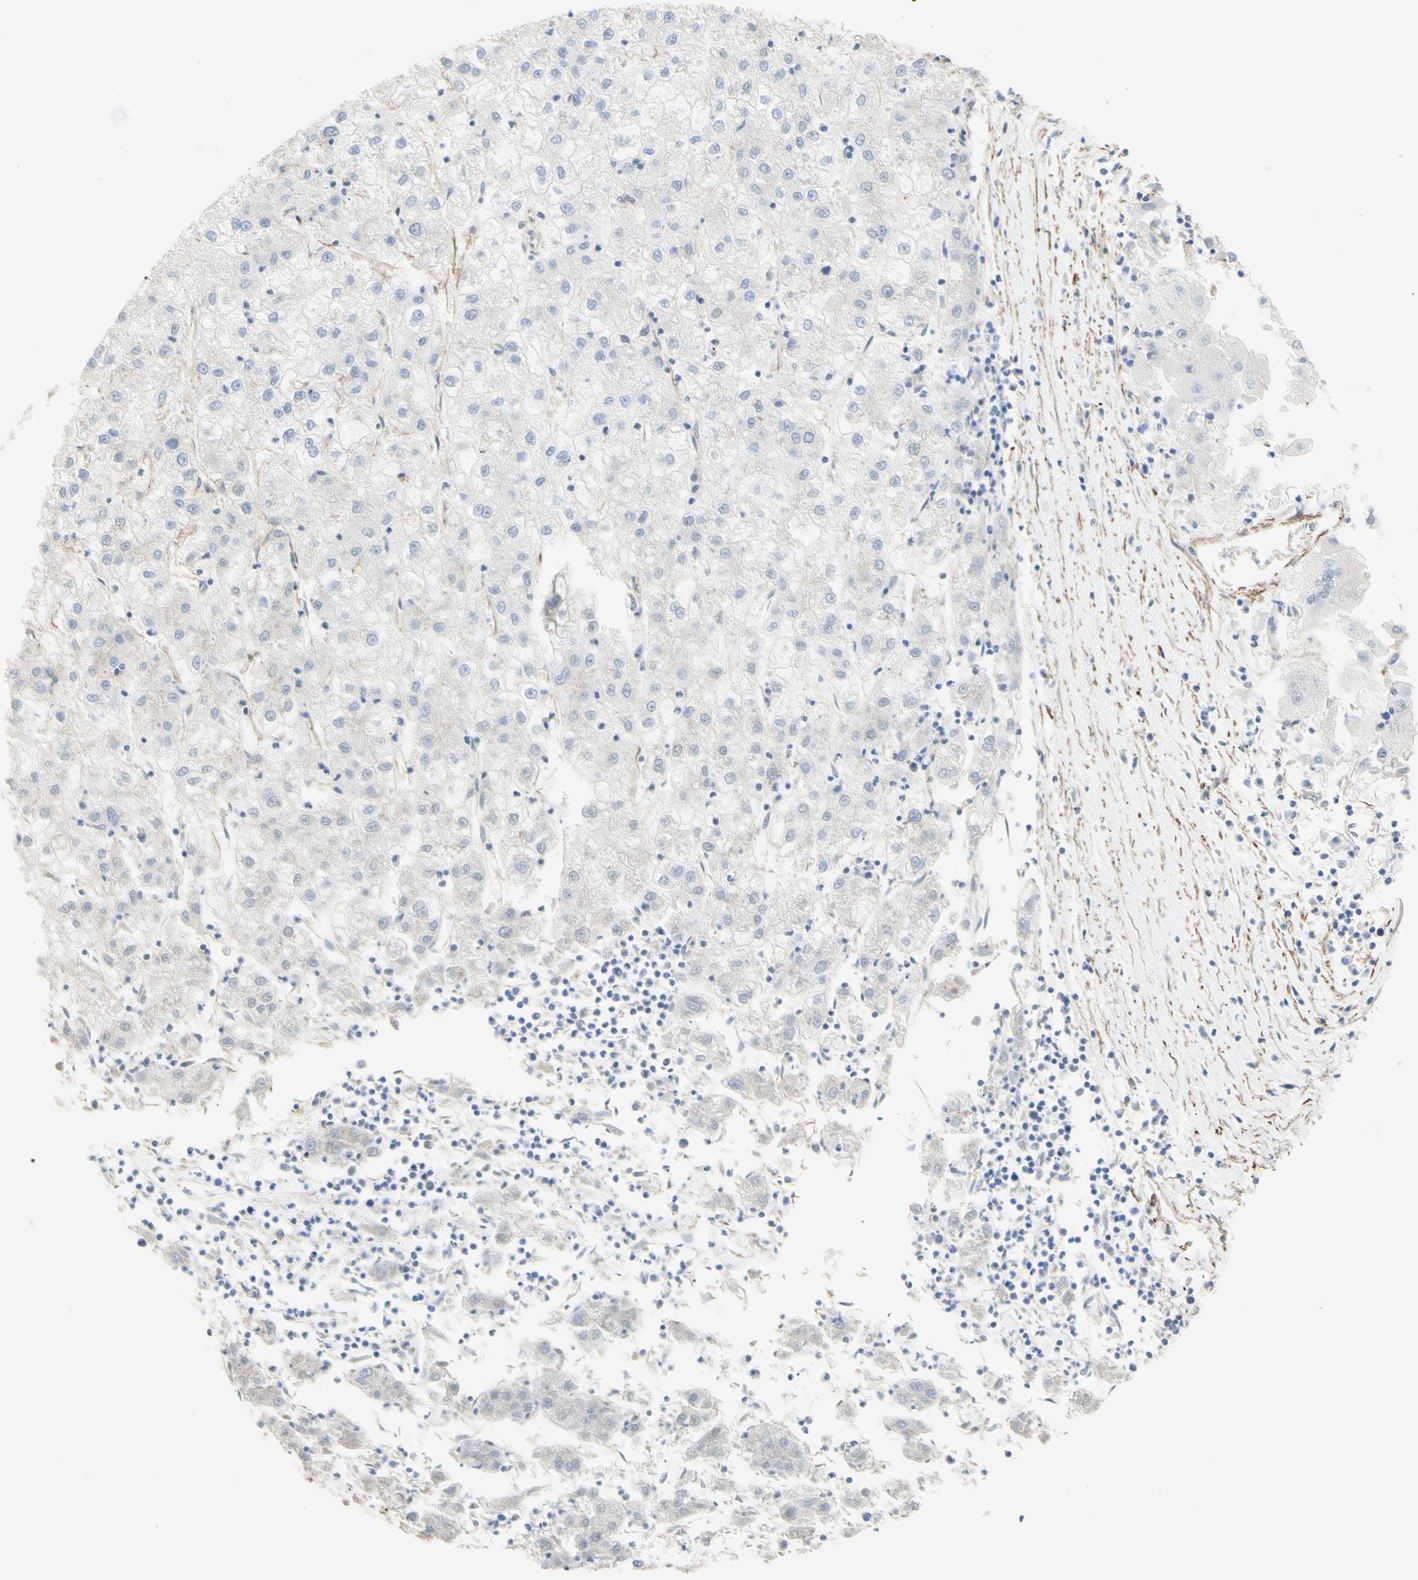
{"staining": {"intensity": "negative", "quantity": "none", "location": "none"}, "tissue": "liver cancer", "cell_type": "Tumor cells", "image_type": "cancer", "snomed": [{"axis": "morphology", "description": "Carcinoma, Hepatocellular, NOS"}, {"axis": "topography", "description": "Liver"}], "caption": "Immunohistochemical staining of liver cancer (hepatocellular carcinoma) displays no significant staining in tumor cells.", "gene": "ENDOD1", "patient": {"sex": "male", "age": 72}}